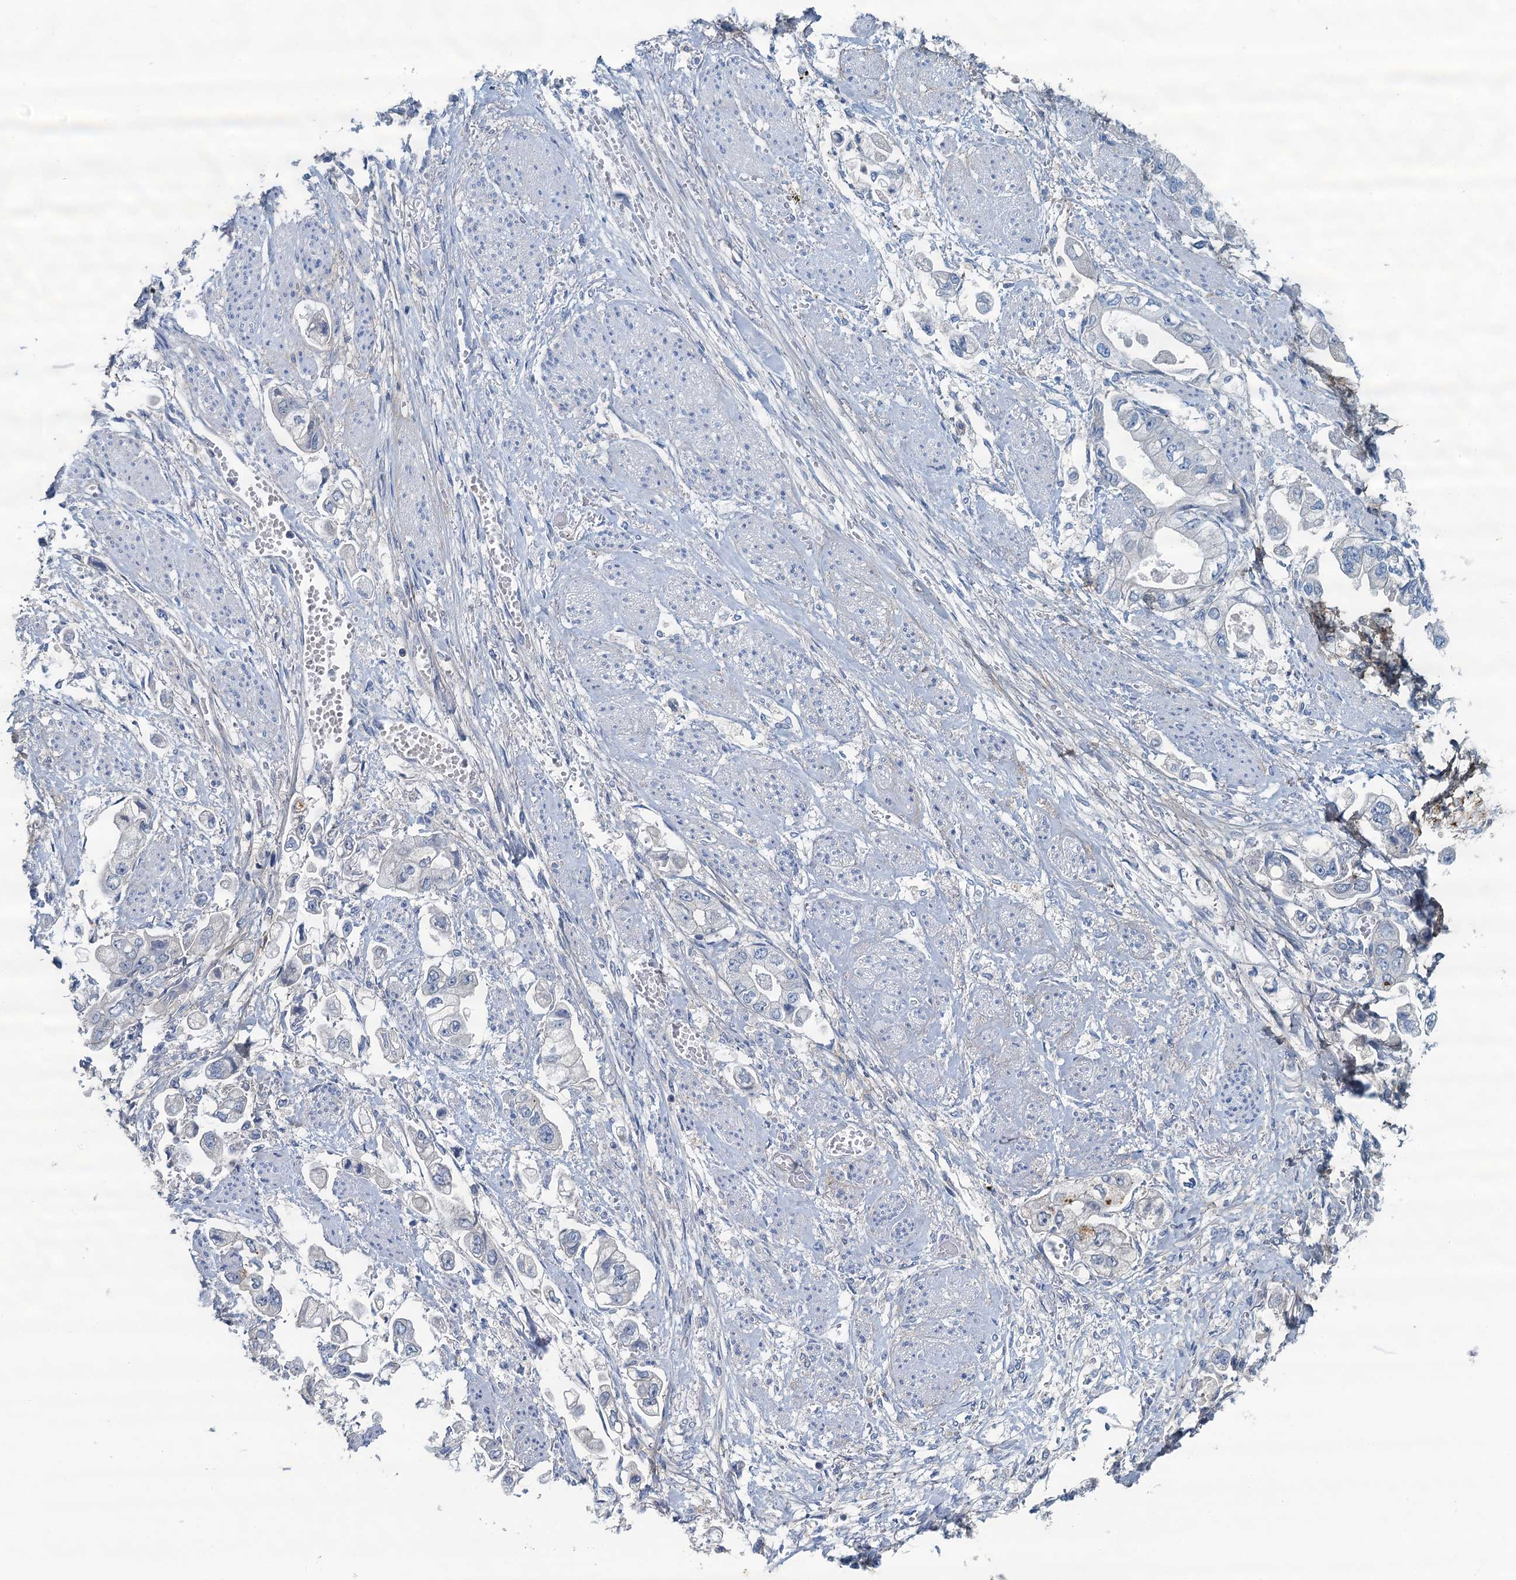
{"staining": {"intensity": "negative", "quantity": "none", "location": "none"}, "tissue": "stomach cancer", "cell_type": "Tumor cells", "image_type": "cancer", "snomed": [{"axis": "morphology", "description": "Adenocarcinoma, NOS"}, {"axis": "topography", "description": "Stomach"}], "caption": "This is an IHC image of stomach cancer (adenocarcinoma). There is no staining in tumor cells.", "gene": "THAP10", "patient": {"sex": "male", "age": 62}}